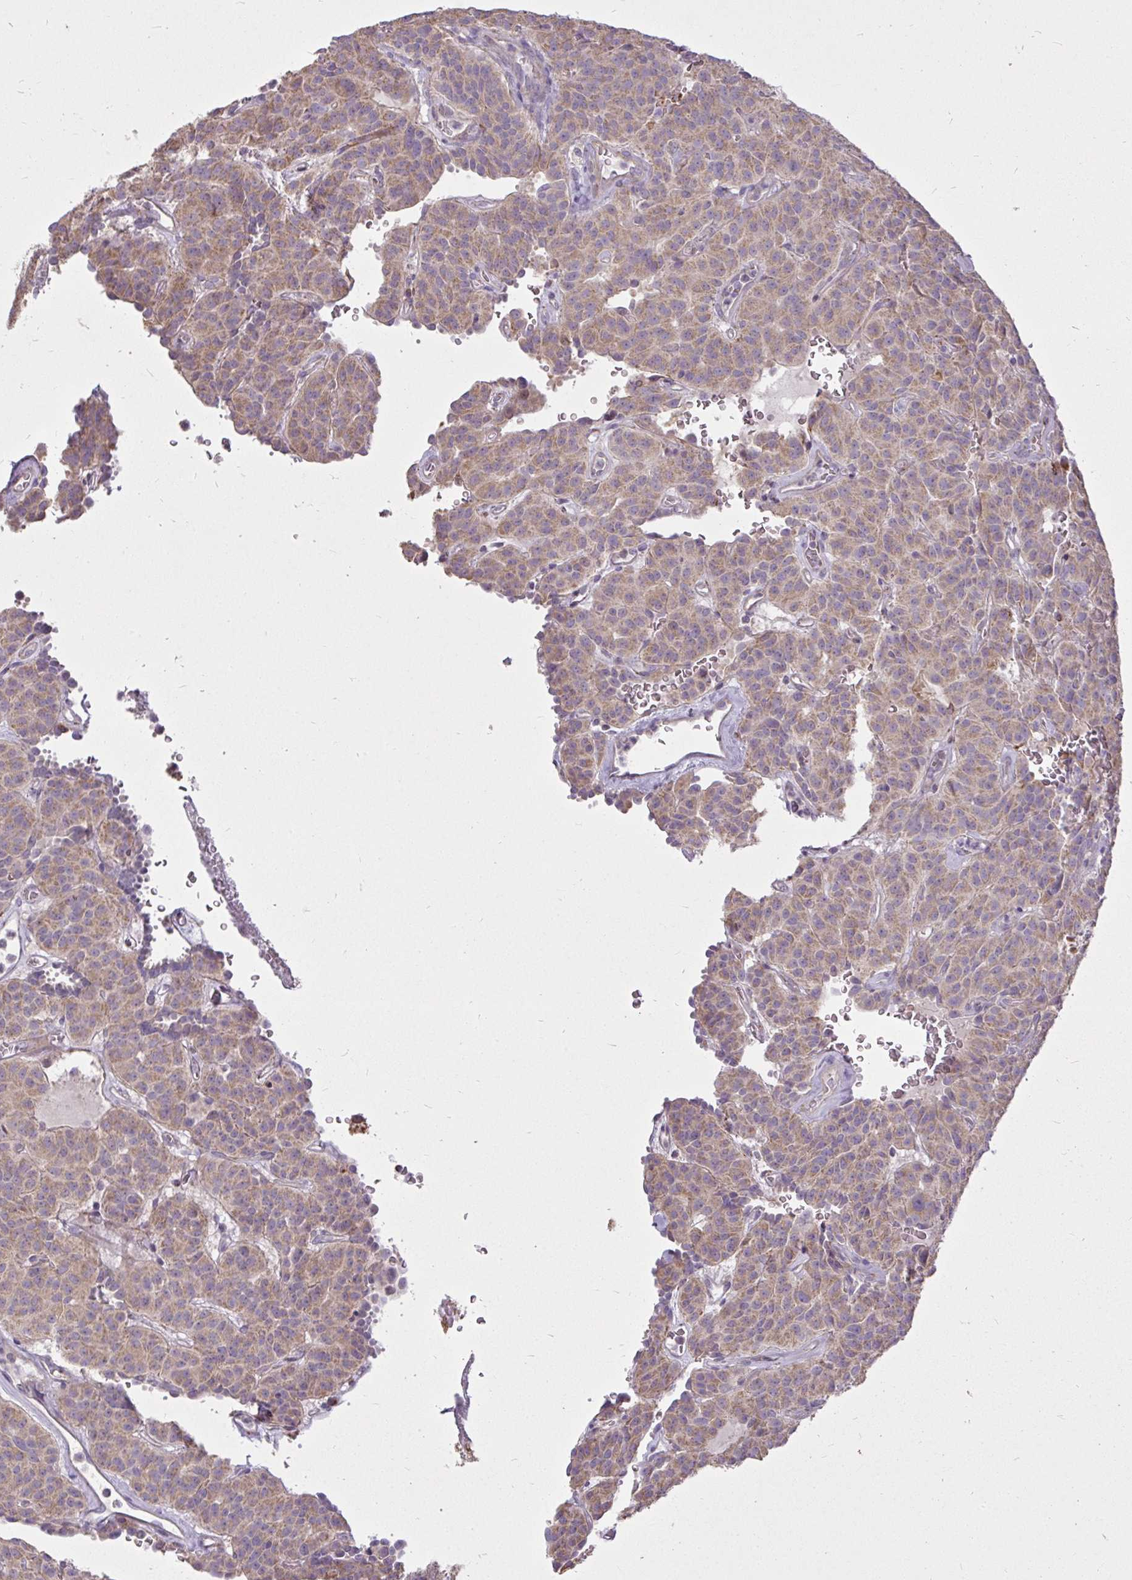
{"staining": {"intensity": "weak", "quantity": "25%-75%", "location": "cytoplasmic/membranous"}, "tissue": "carcinoid", "cell_type": "Tumor cells", "image_type": "cancer", "snomed": [{"axis": "morphology", "description": "Carcinoid, malignant, NOS"}, {"axis": "topography", "description": "Lung"}], "caption": "A low amount of weak cytoplasmic/membranous staining is identified in approximately 25%-75% of tumor cells in malignant carcinoid tissue. Immunohistochemistry (ihc) stains the protein of interest in brown and the nuclei are stained blue.", "gene": "STRIP1", "patient": {"sex": "female", "age": 61}}